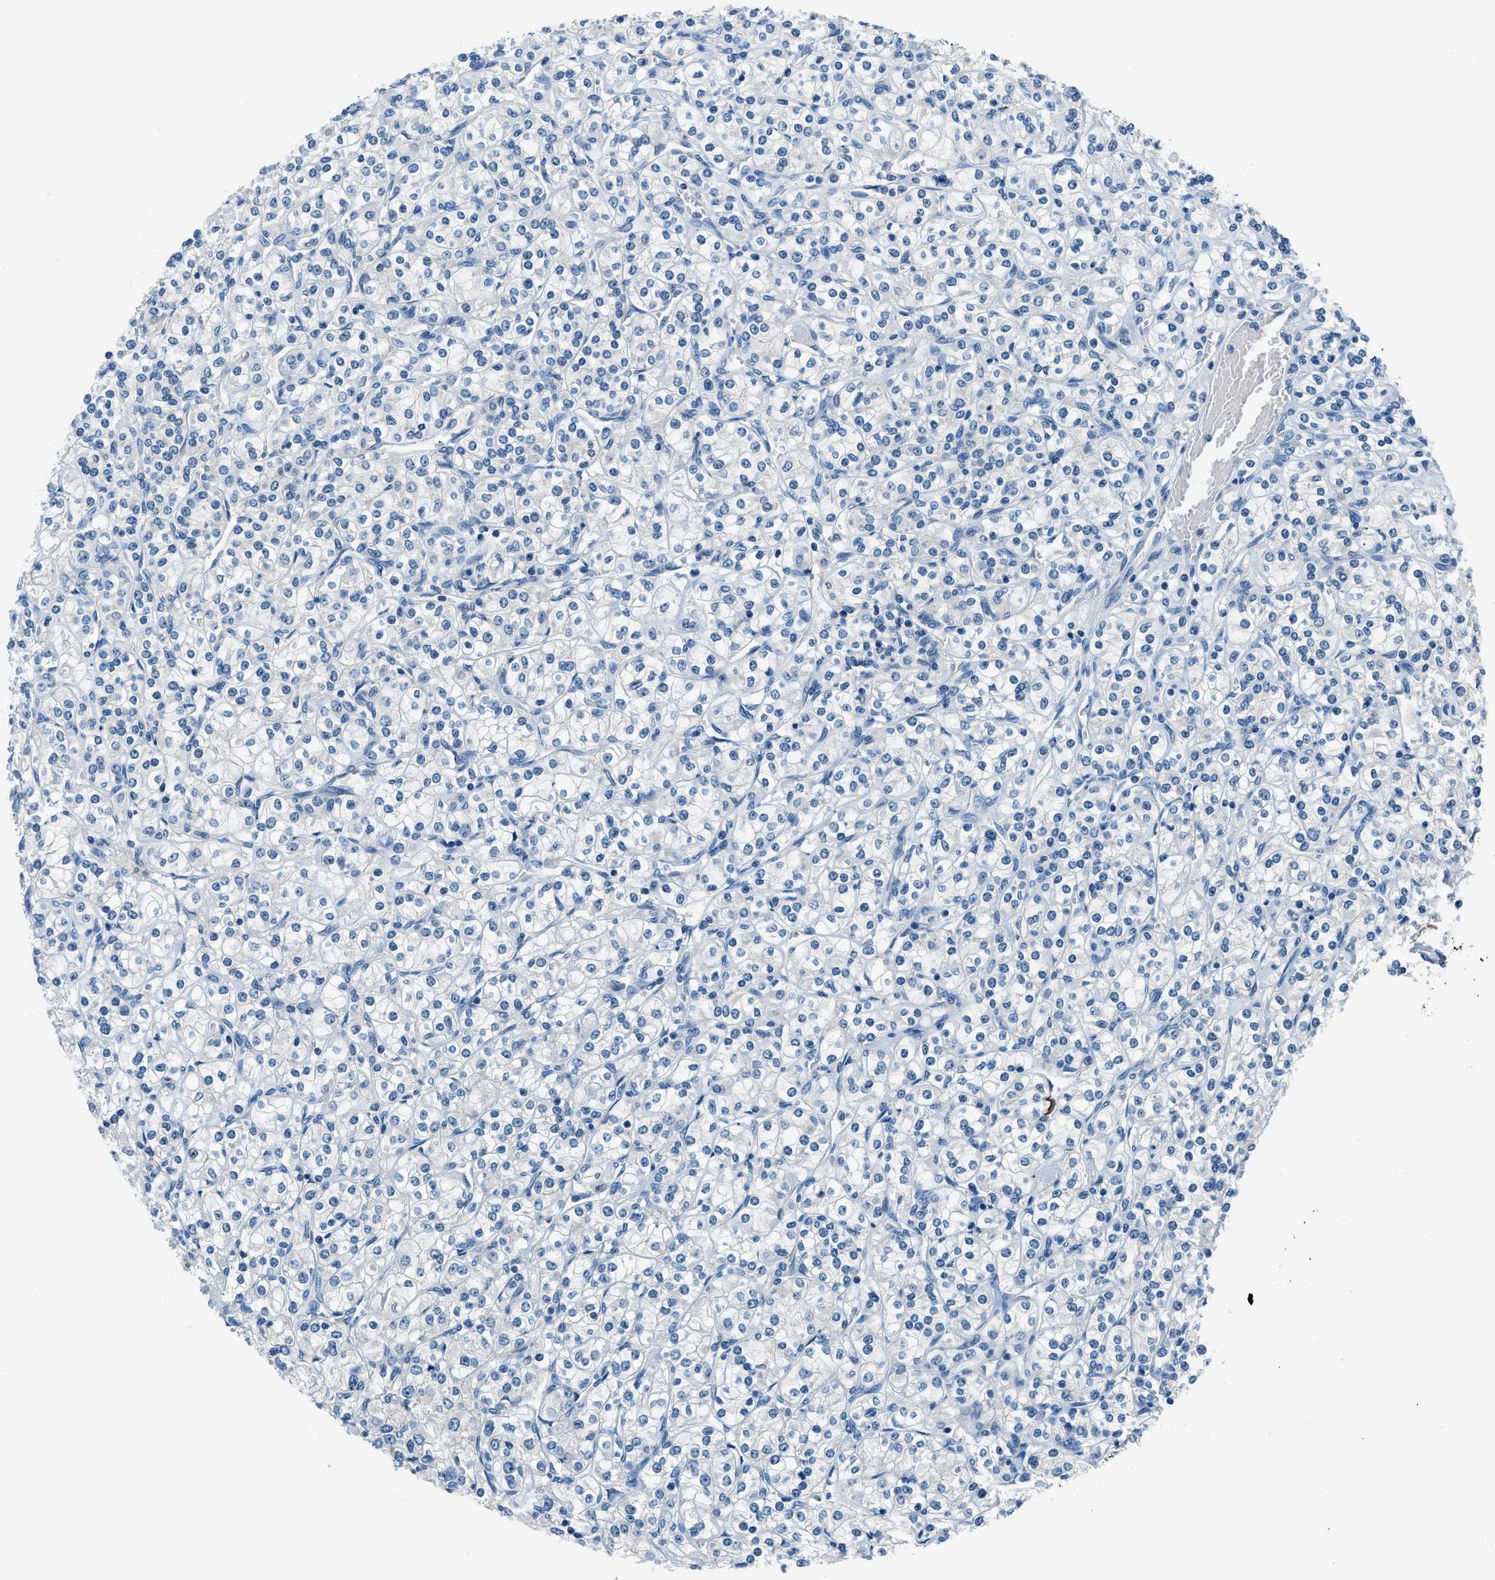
{"staining": {"intensity": "negative", "quantity": "none", "location": "none"}, "tissue": "renal cancer", "cell_type": "Tumor cells", "image_type": "cancer", "snomed": [{"axis": "morphology", "description": "Adenocarcinoma, NOS"}, {"axis": "topography", "description": "Kidney"}], "caption": "Renal adenocarcinoma stained for a protein using immunohistochemistry demonstrates no positivity tumor cells.", "gene": "ACP1", "patient": {"sex": "male", "age": 77}}